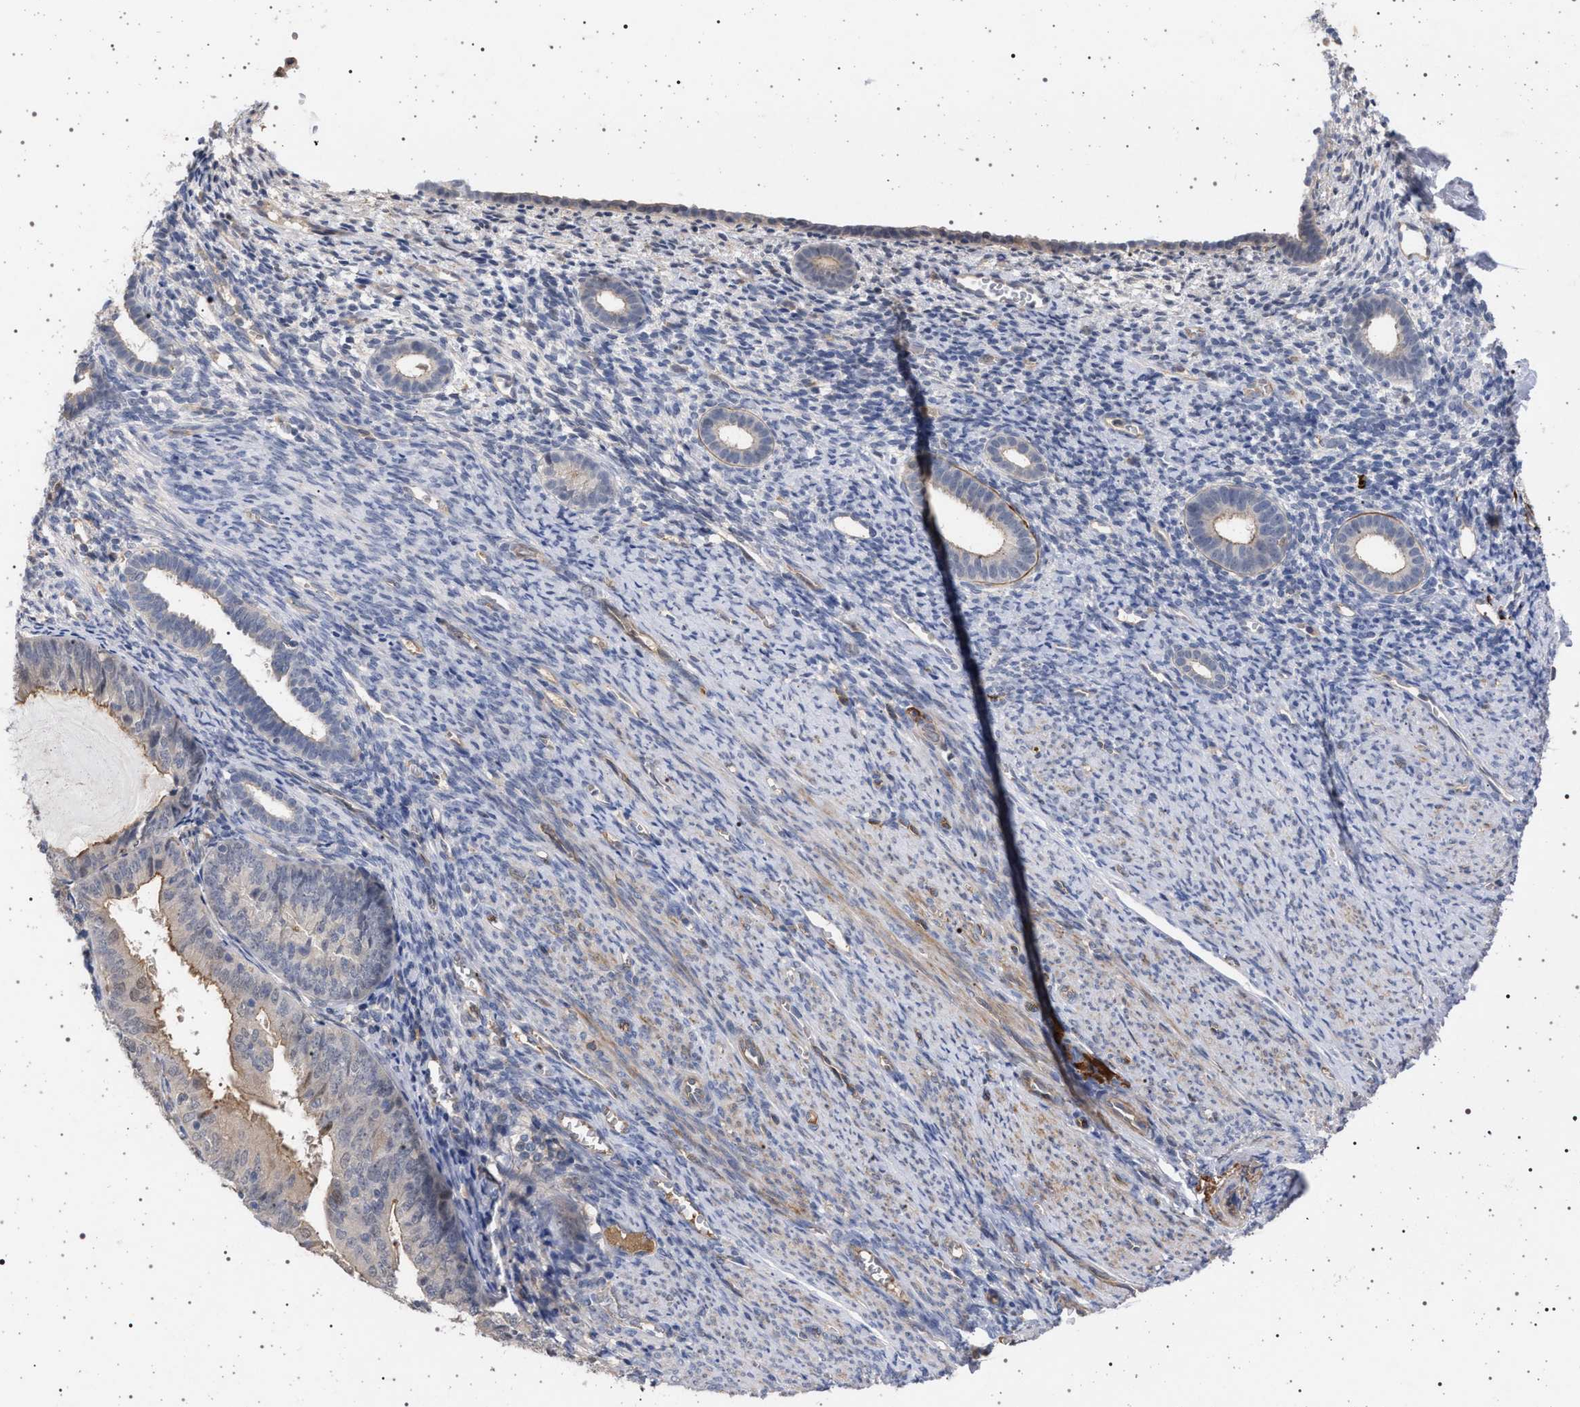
{"staining": {"intensity": "negative", "quantity": "none", "location": "none"}, "tissue": "endometrium", "cell_type": "Cells in endometrial stroma", "image_type": "normal", "snomed": [{"axis": "morphology", "description": "Normal tissue, NOS"}, {"axis": "morphology", "description": "Adenocarcinoma, NOS"}, {"axis": "topography", "description": "Endometrium"}], "caption": "High power microscopy micrograph of an immunohistochemistry micrograph of benign endometrium, revealing no significant positivity in cells in endometrial stroma.", "gene": "RBM48", "patient": {"sex": "female", "age": 57}}